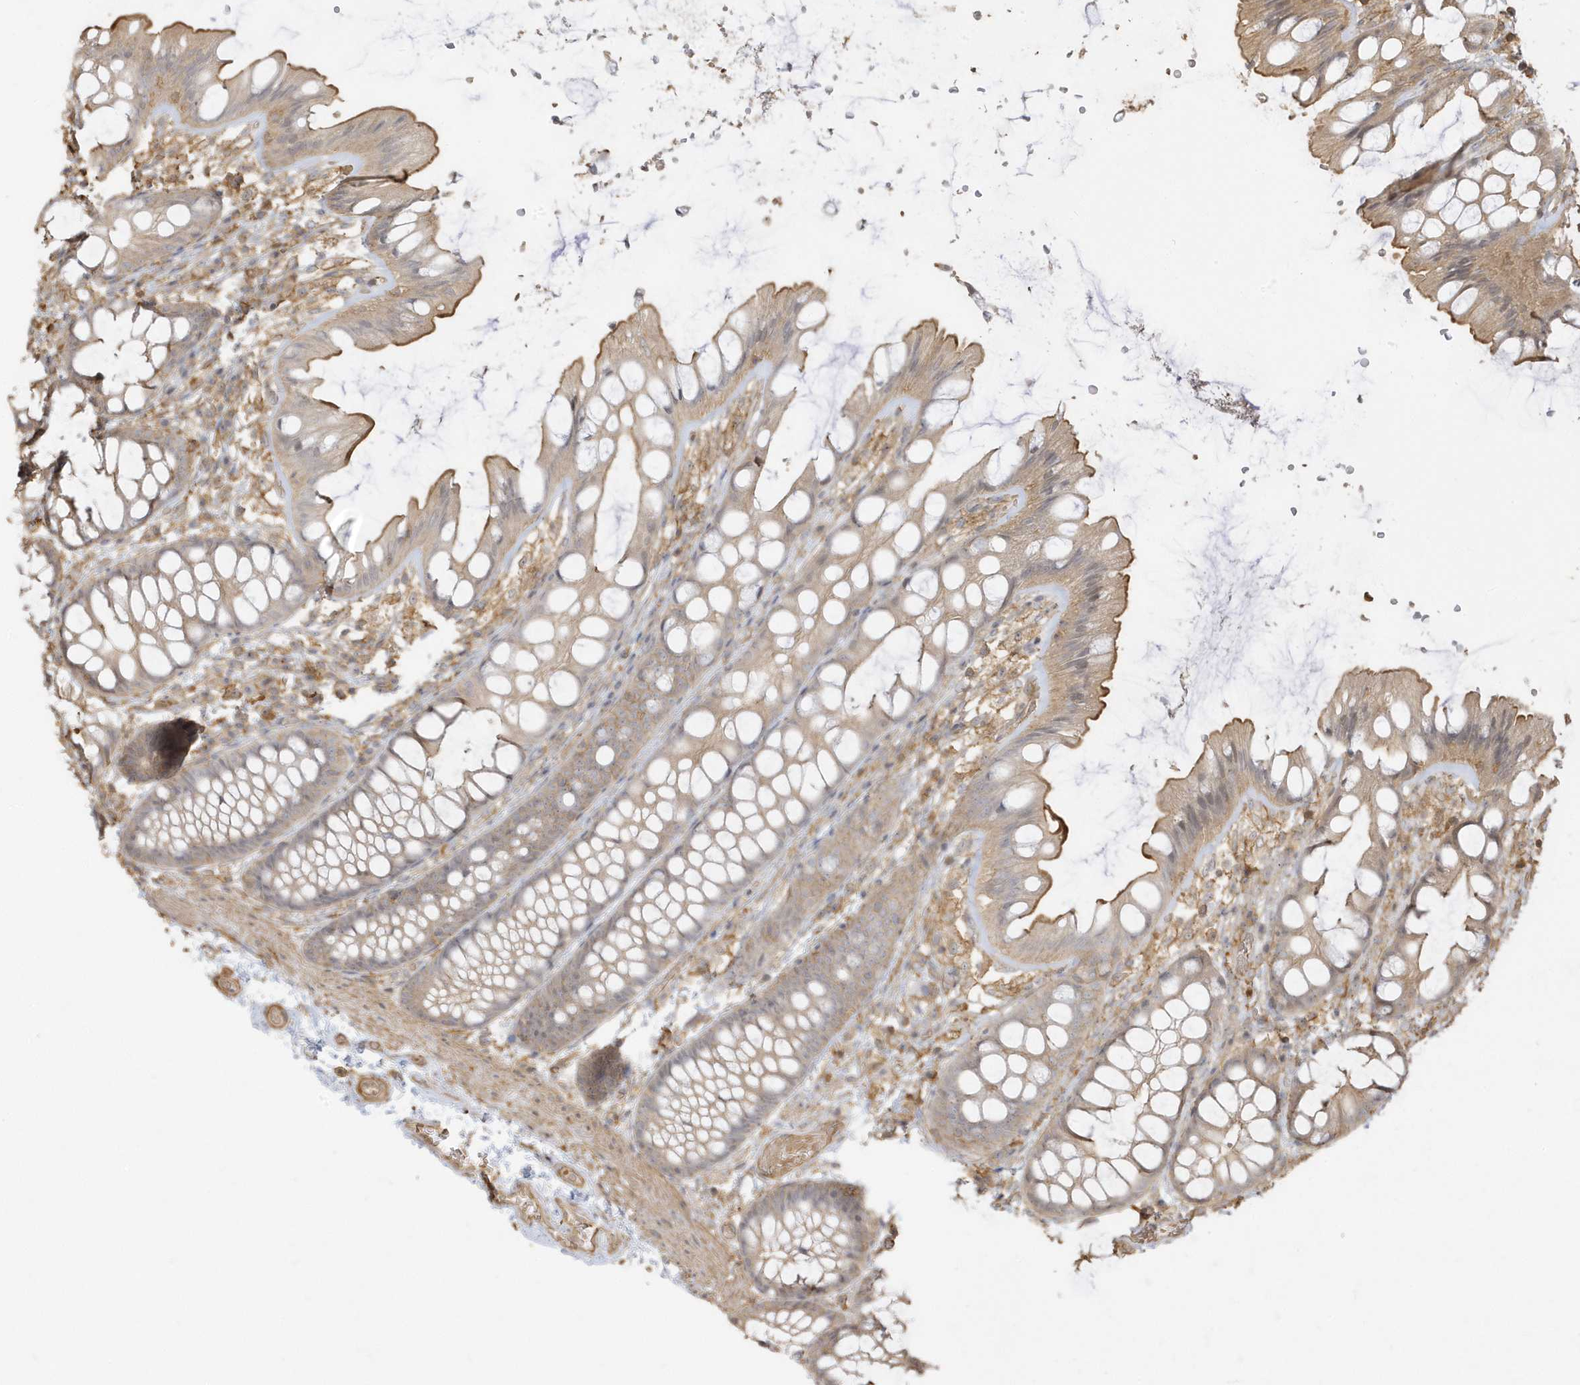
{"staining": {"intensity": "moderate", "quantity": ">75%", "location": "cytoplasmic/membranous"}, "tissue": "colon", "cell_type": "Endothelial cells", "image_type": "normal", "snomed": [{"axis": "morphology", "description": "Normal tissue, NOS"}, {"axis": "topography", "description": "Colon"}], "caption": "This histopathology image exhibits immunohistochemistry (IHC) staining of benign human colon, with medium moderate cytoplasmic/membranous expression in about >75% of endothelial cells.", "gene": "ZBTB8A", "patient": {"sex": "male", "age": 47}}